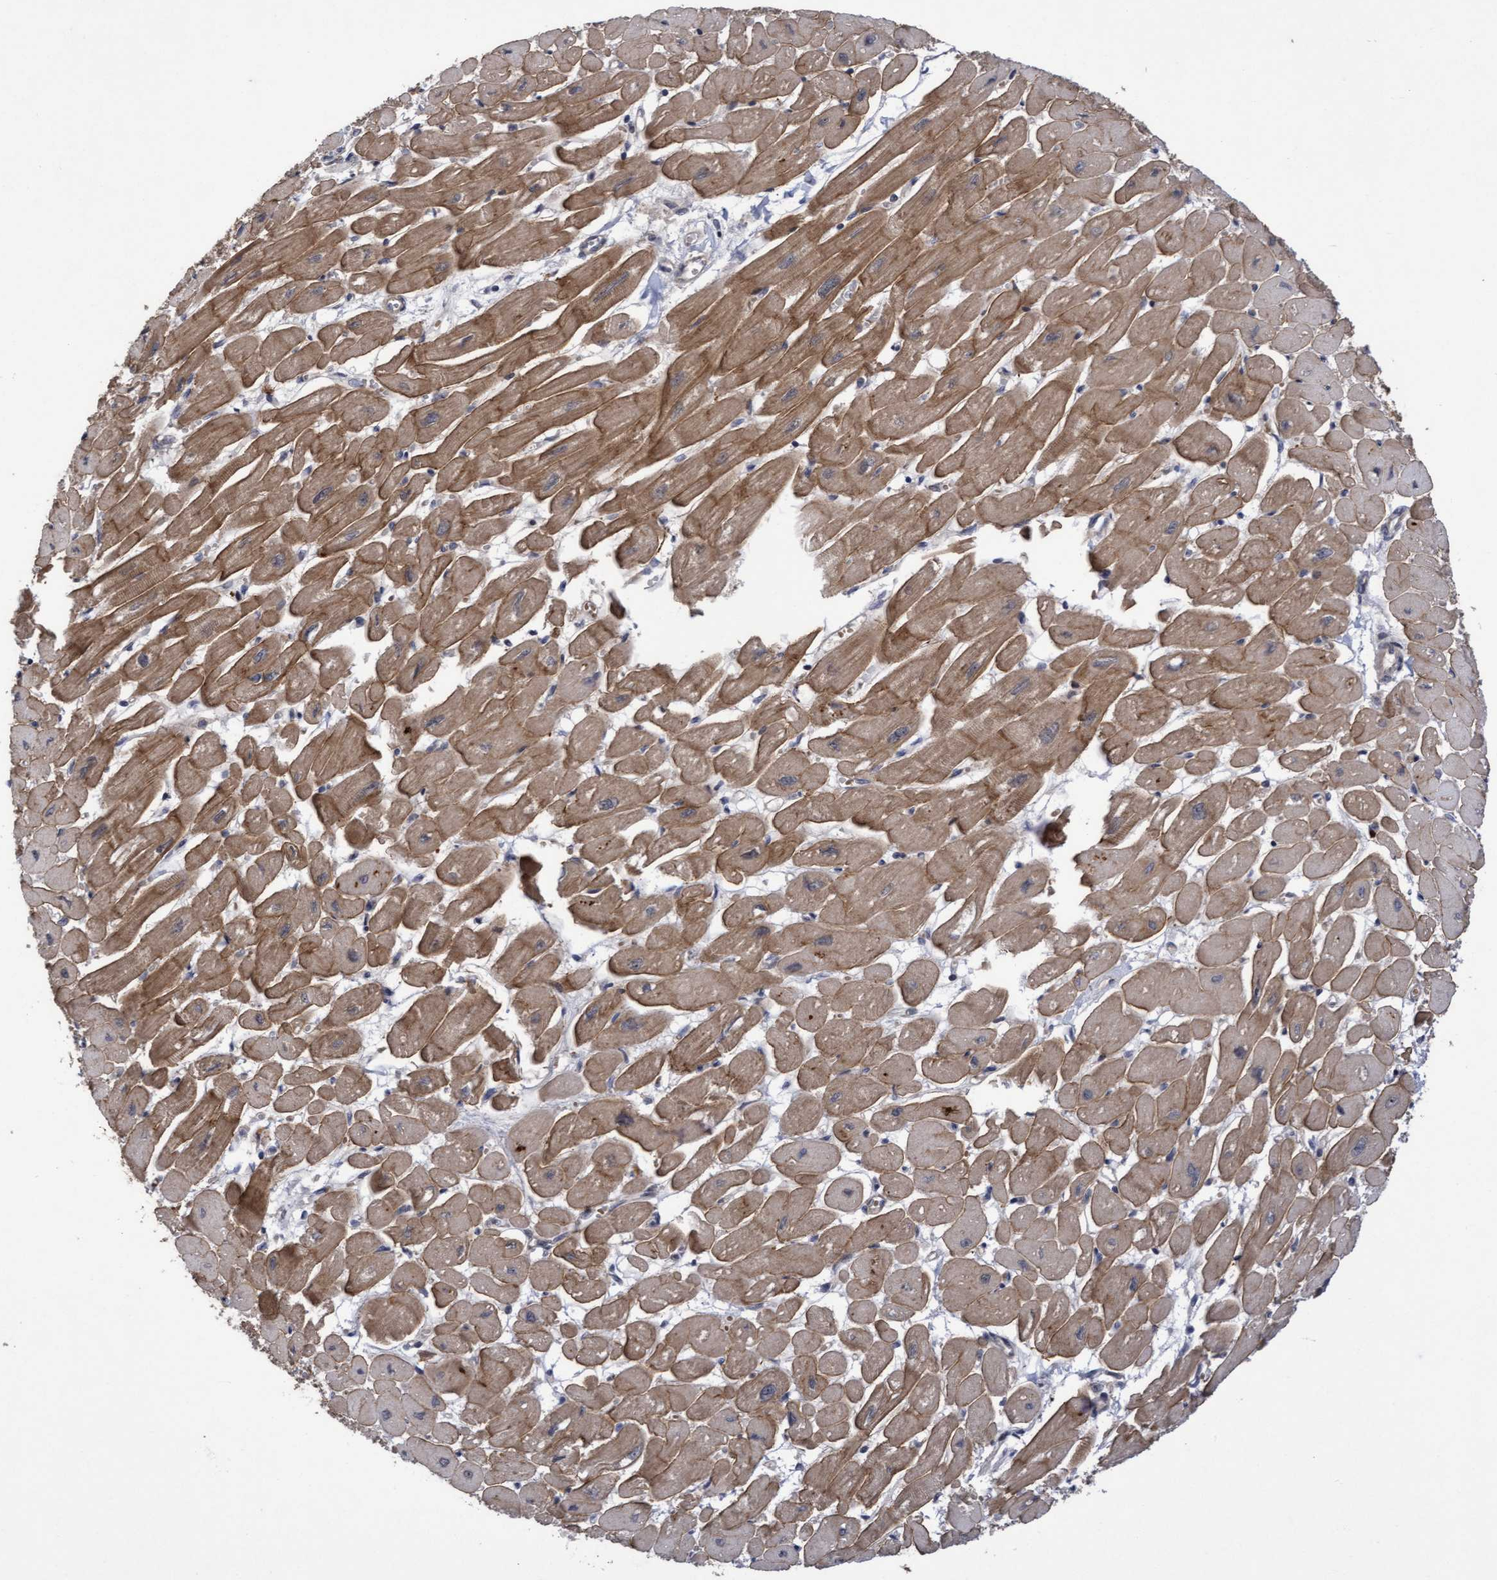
{"staining": {"intensity": "moderate", "quantity": ">75%", "location": "cytoplasmic/membranous"}, "tissue": "heart muscle", "cell_type": "Cardiomyocytes", "image_type": "normal", "snomed": [{"axis": "morphology", "description": "Normal tissue, NOS"}, {"axis": "topography", "description": "Heart"}], "caption": "Protein staining of unremarkable heart muscle exhibits moderate cytoplasmic/membranous positivity in about >75% of cardiomyocytes. (IHC, brightfield microscopy, high magnification).", "gene": "COBL", "patient": {"sex": "female", "age": 54}}